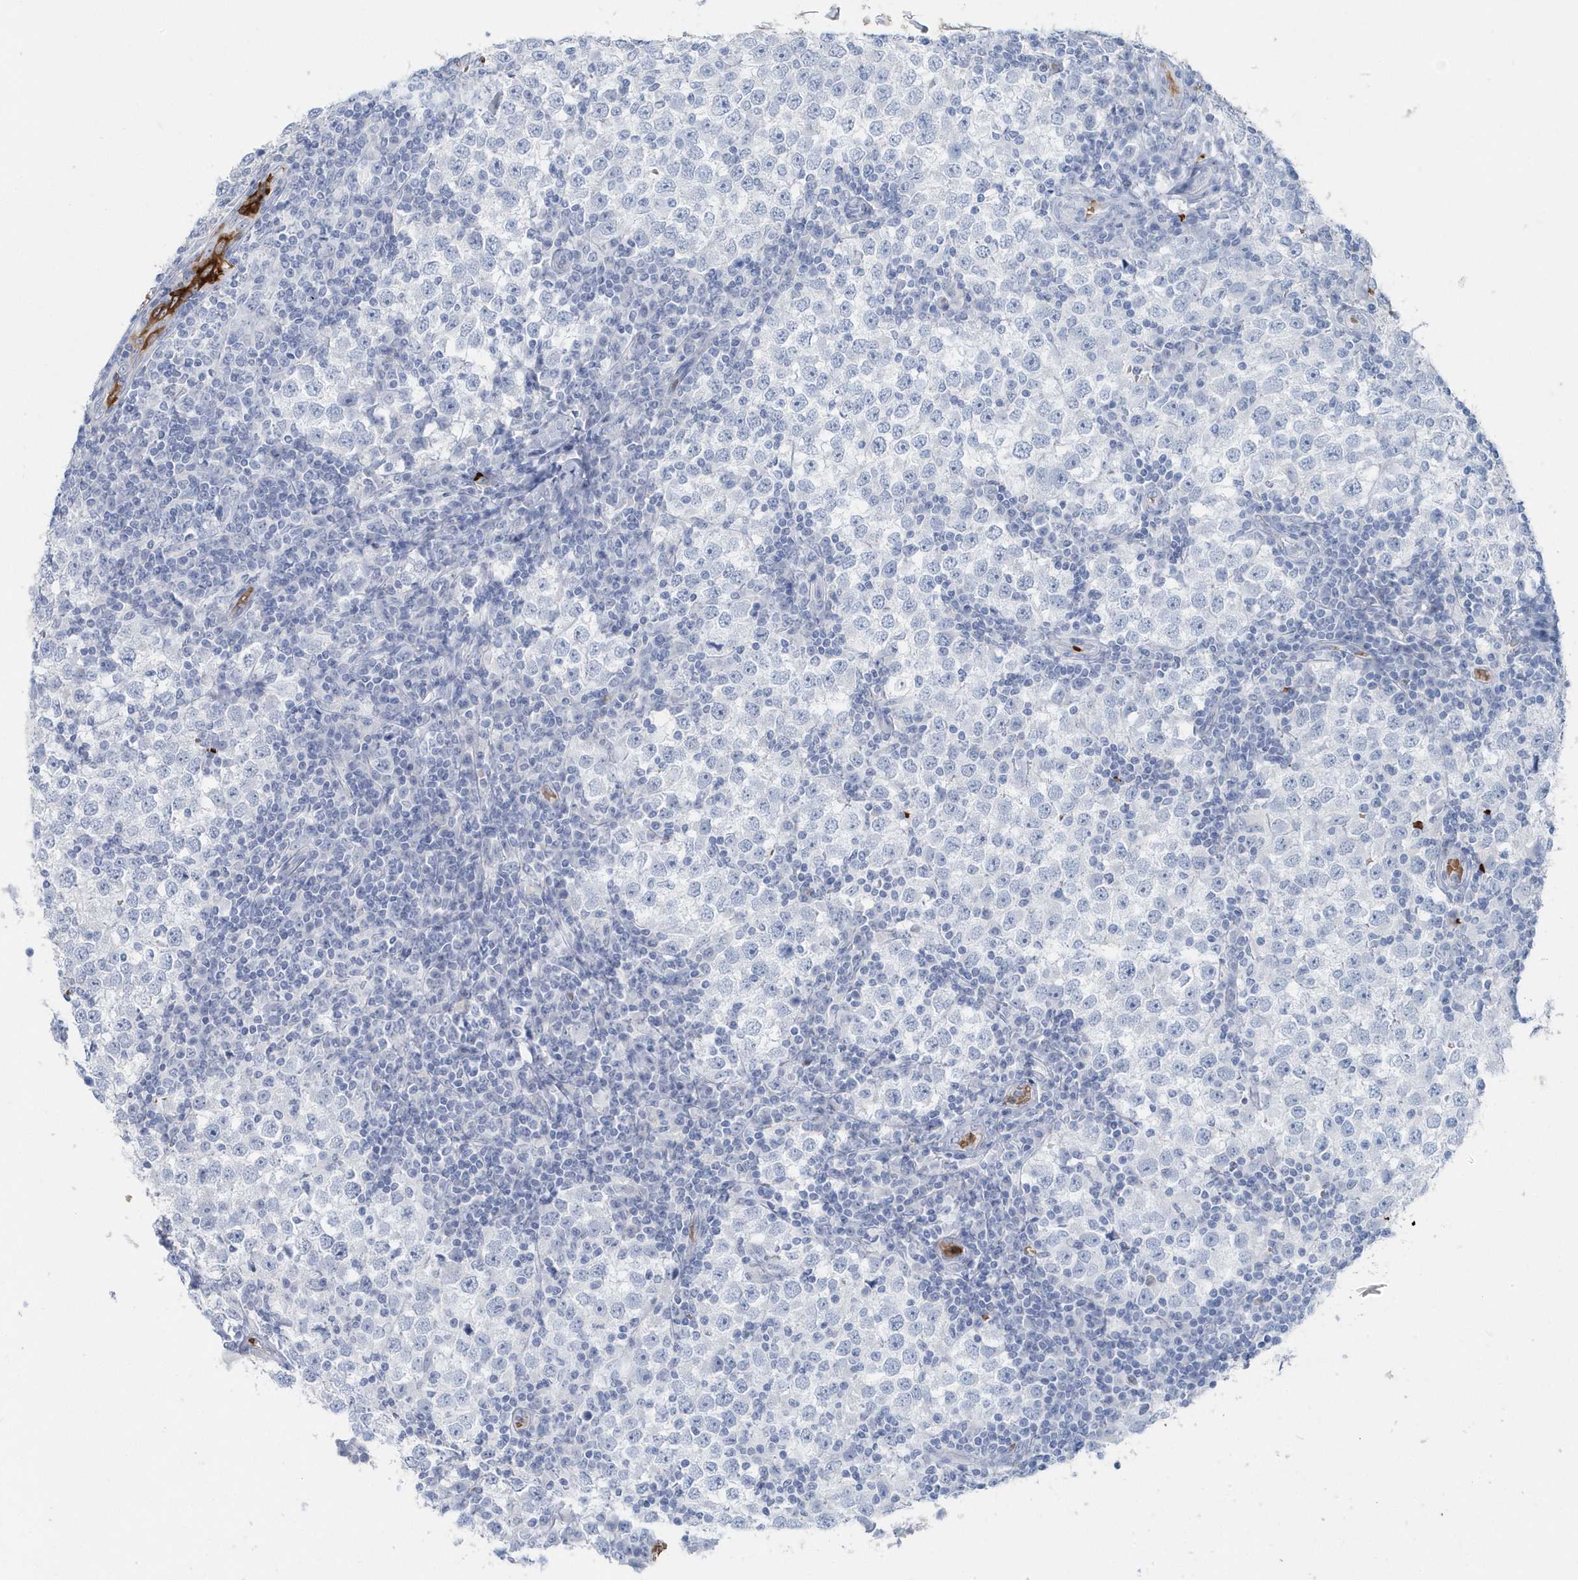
{"staining": {"intensity": "negative", "quantity": "none", "location": "none"}, "tissue": "testis cancer", "cell_type": "Tumor cells", "image_type": "cancer", "snomed": [{"axis": "morphology", "description": "Seminoma, NOS"}, {"axis": "topography", "description": "Testis"}], "caption": "This is an immunohistochemistry (IHC) photomicrograph of human testis cancer (seminoma). There is no staining in tumor cells.", "gene": "HBA2", "patient": {"sex": "male", "age": 65}}